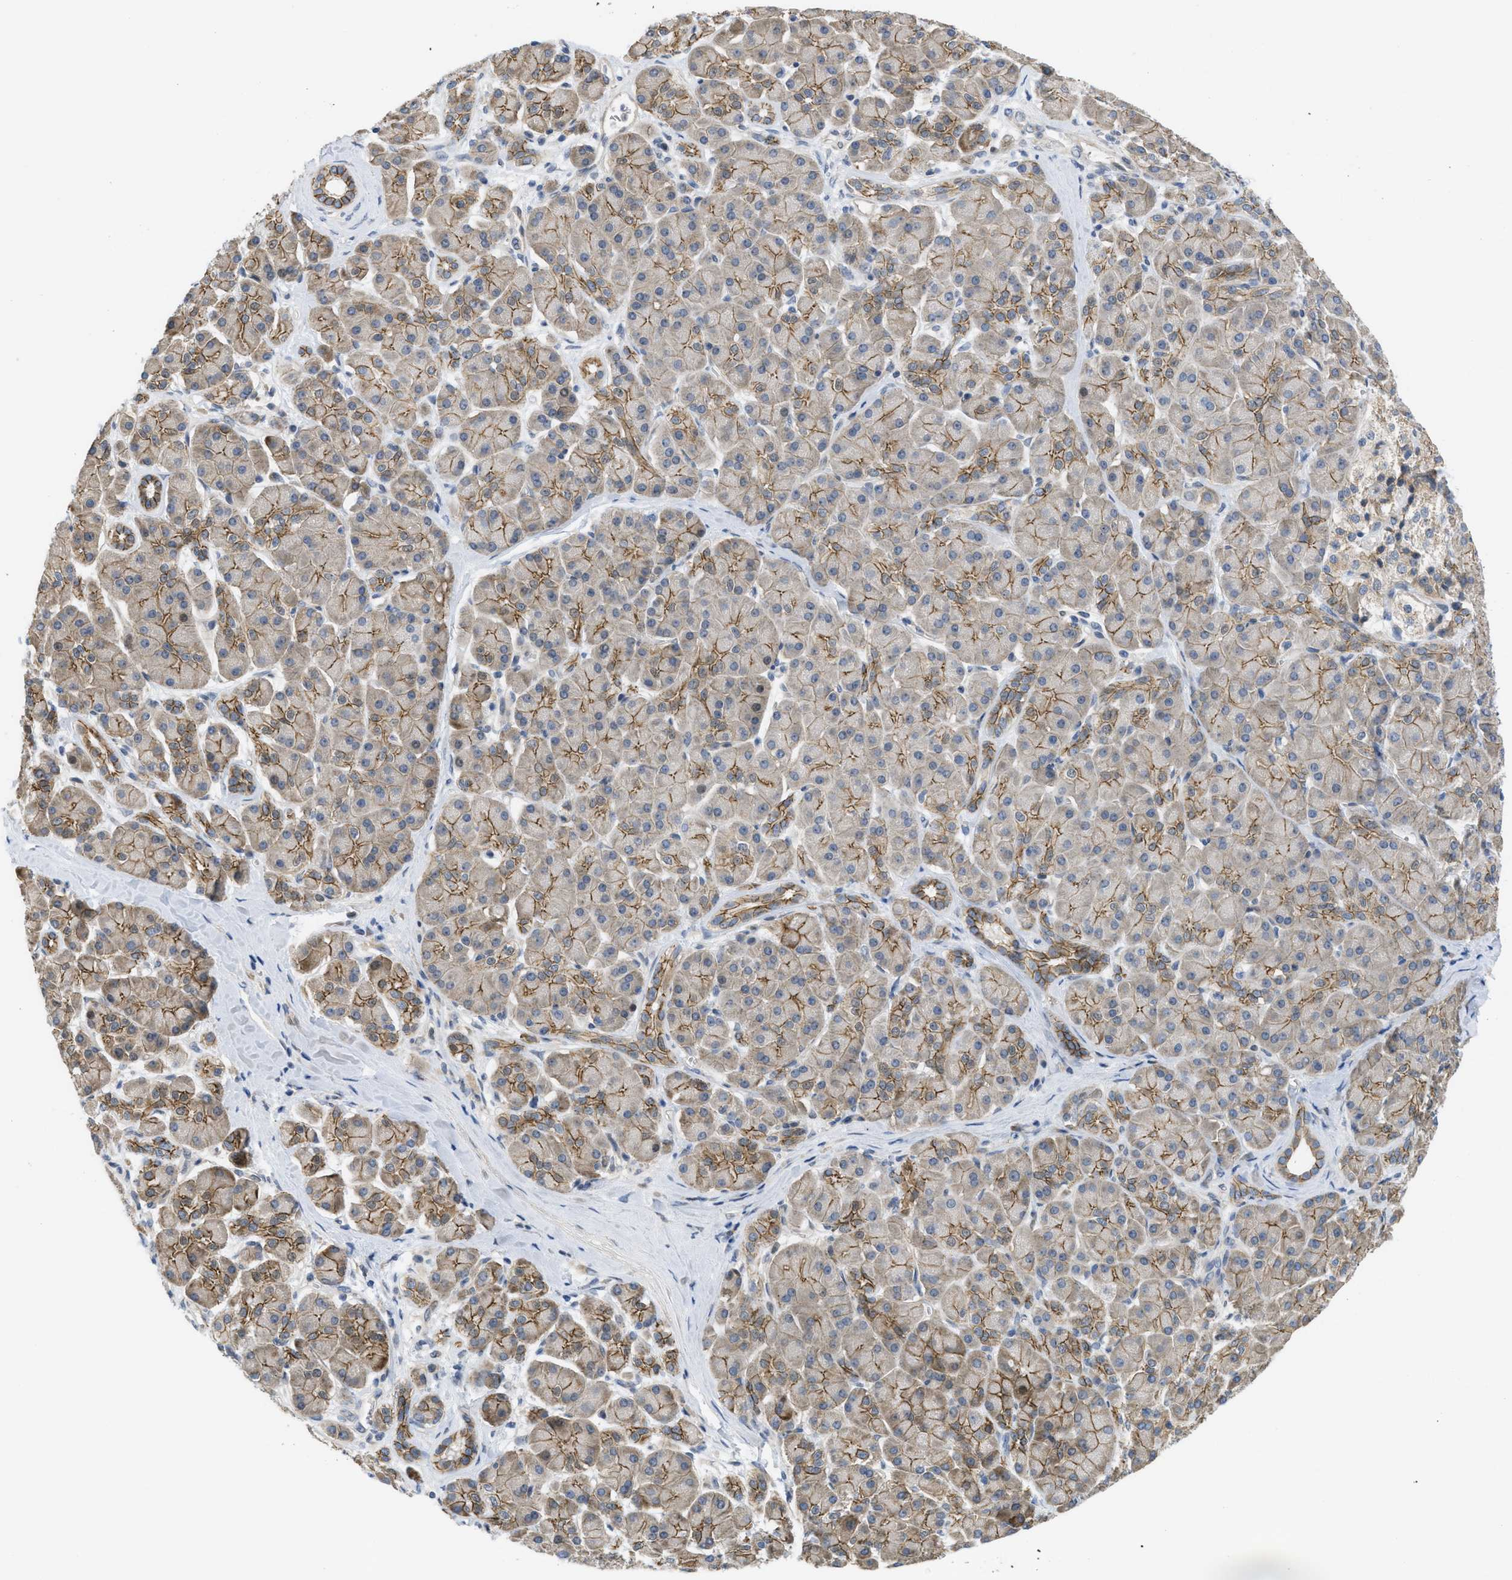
{"staining": {"intensity": "moderate", "quantity": ">75%", "location": "cytoplasmic/membranous"}, "tissue": "pancreatic cancer", "cell_type": "Tumor cells", "image_type": "cancer", "snomed": [{"axis": "morphology", "description": "Adenocarcinoma, NOS"}, {"axis": "topography", "description": "Pancreas"}], "caption": "Immunohistochemical staining of human pancreatic cancer (adenocarcinoma) shows medium levels of moderate cytoplasmic/membranous protein positivity in approximately >75% of tumor cells.", "gene": "CDPF1", "patient": {"sex": "male", "age": 55}}